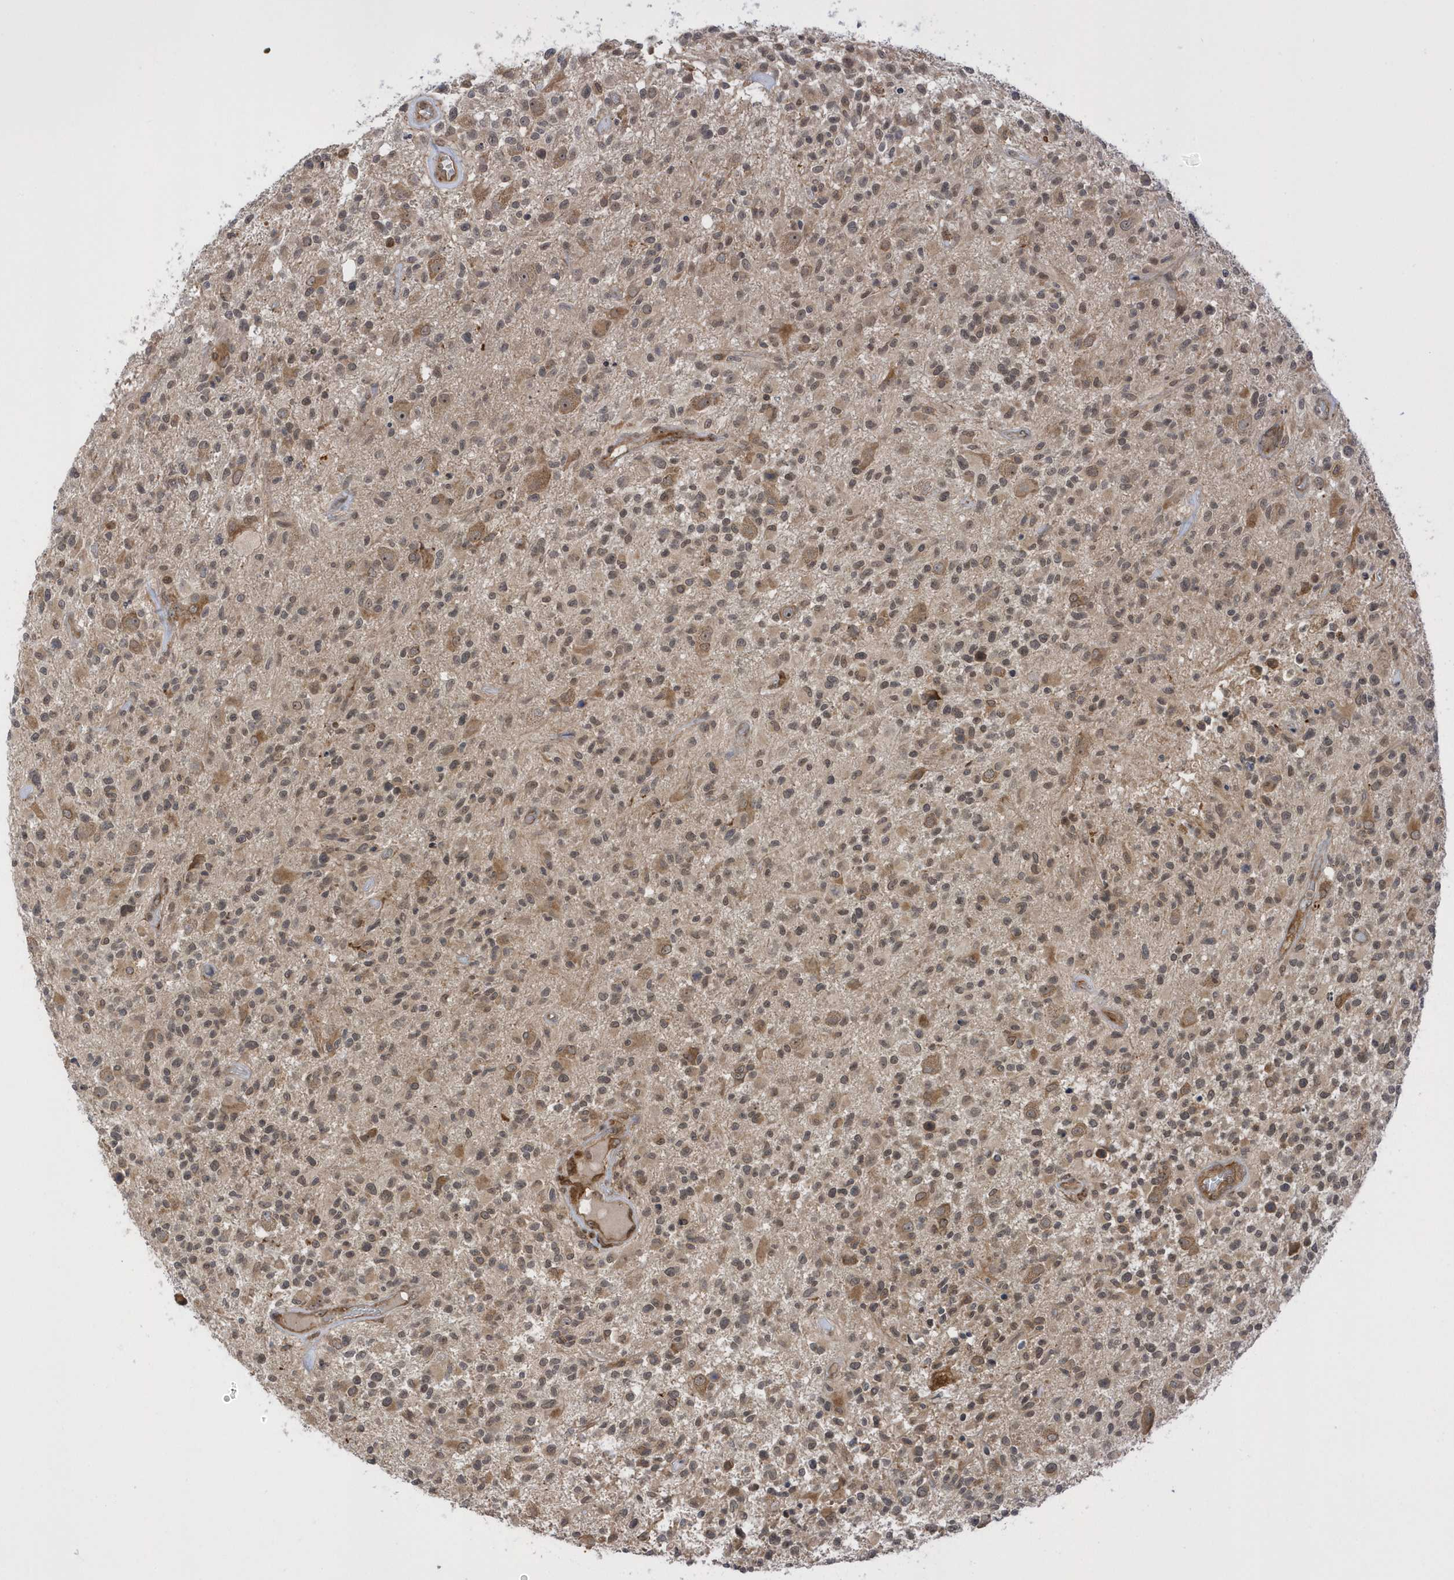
{"staining": {"intensity": "moderate", "quantity": ">75%", "location": "cytoplasmic/membranous,nuclear"}, "tissue": "glioma", "cell_type": "Tumor cells", "image_type": "cancer", "snomed": [{"axis": "morphology", "description": "Glioma, malignant, High grade"}, {"axis": "morphology", "description": "Glioblastoma, NOS"}, {"axis": "topography", "description": "Brain"}], "caption": "Immunohistochemistry (IHC) of glioma demonstrates medium levels of moderate cytoplasmic/membranous and nuclear expression in about >75% of tumor cells.", "gene": "METTL21A", "patient": {"sex": "male", "age": 60}}